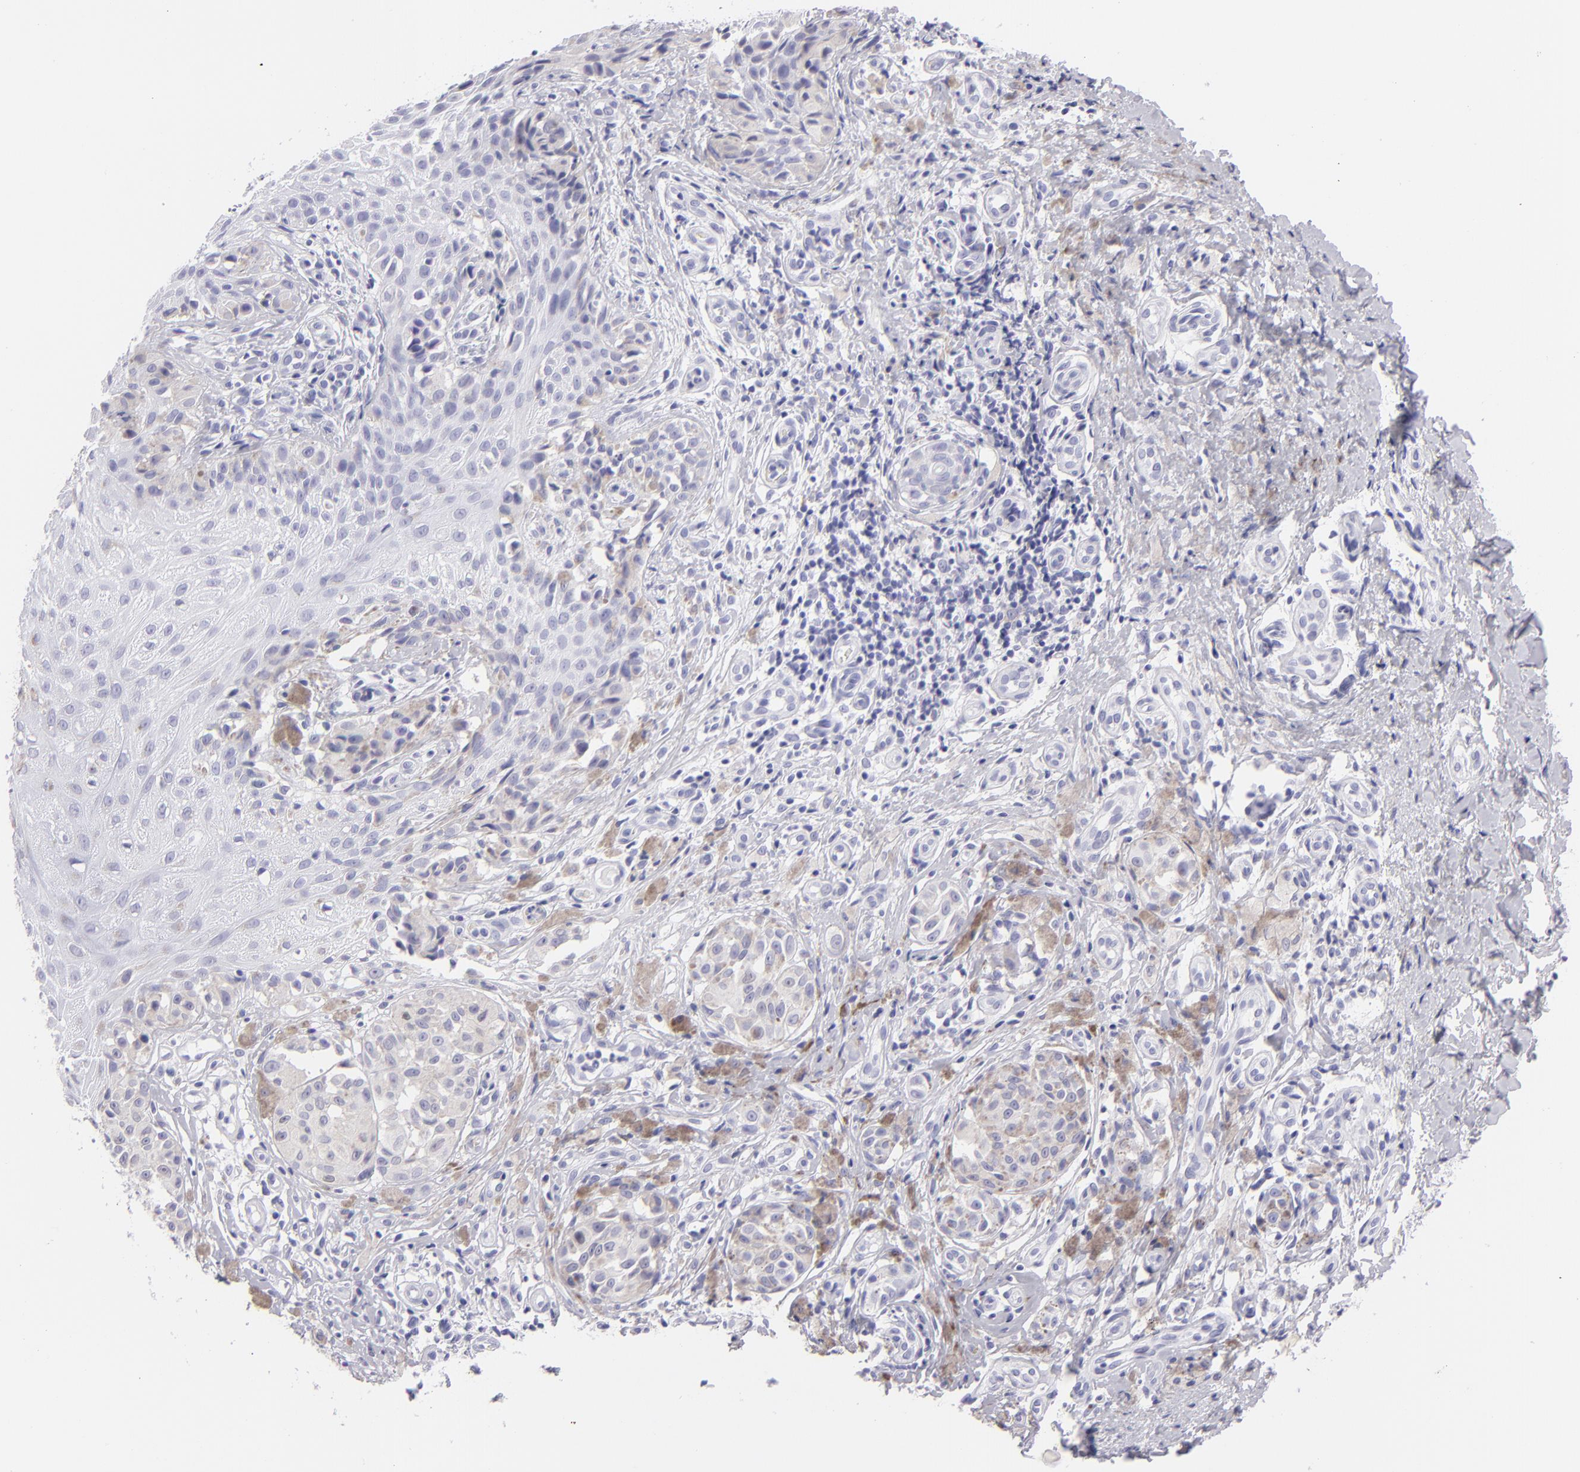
{"staining": {"intensity": "negative", "quantity": "none", "location": "none"}, "tissue": "melanoma", "cell_type": "Tumor cells", "image_type": "cancer", "snomed": [{"axis": "morphology", "description": "Malignant melanoma, NOS"}, {"axis": "topography", "description": "Skin"}], "caption": "The histopathology image displays no staining of tumor cells in malignant melanoma.", "gene": "PVALB", "patient": {"sex": "male", "age": 67}}